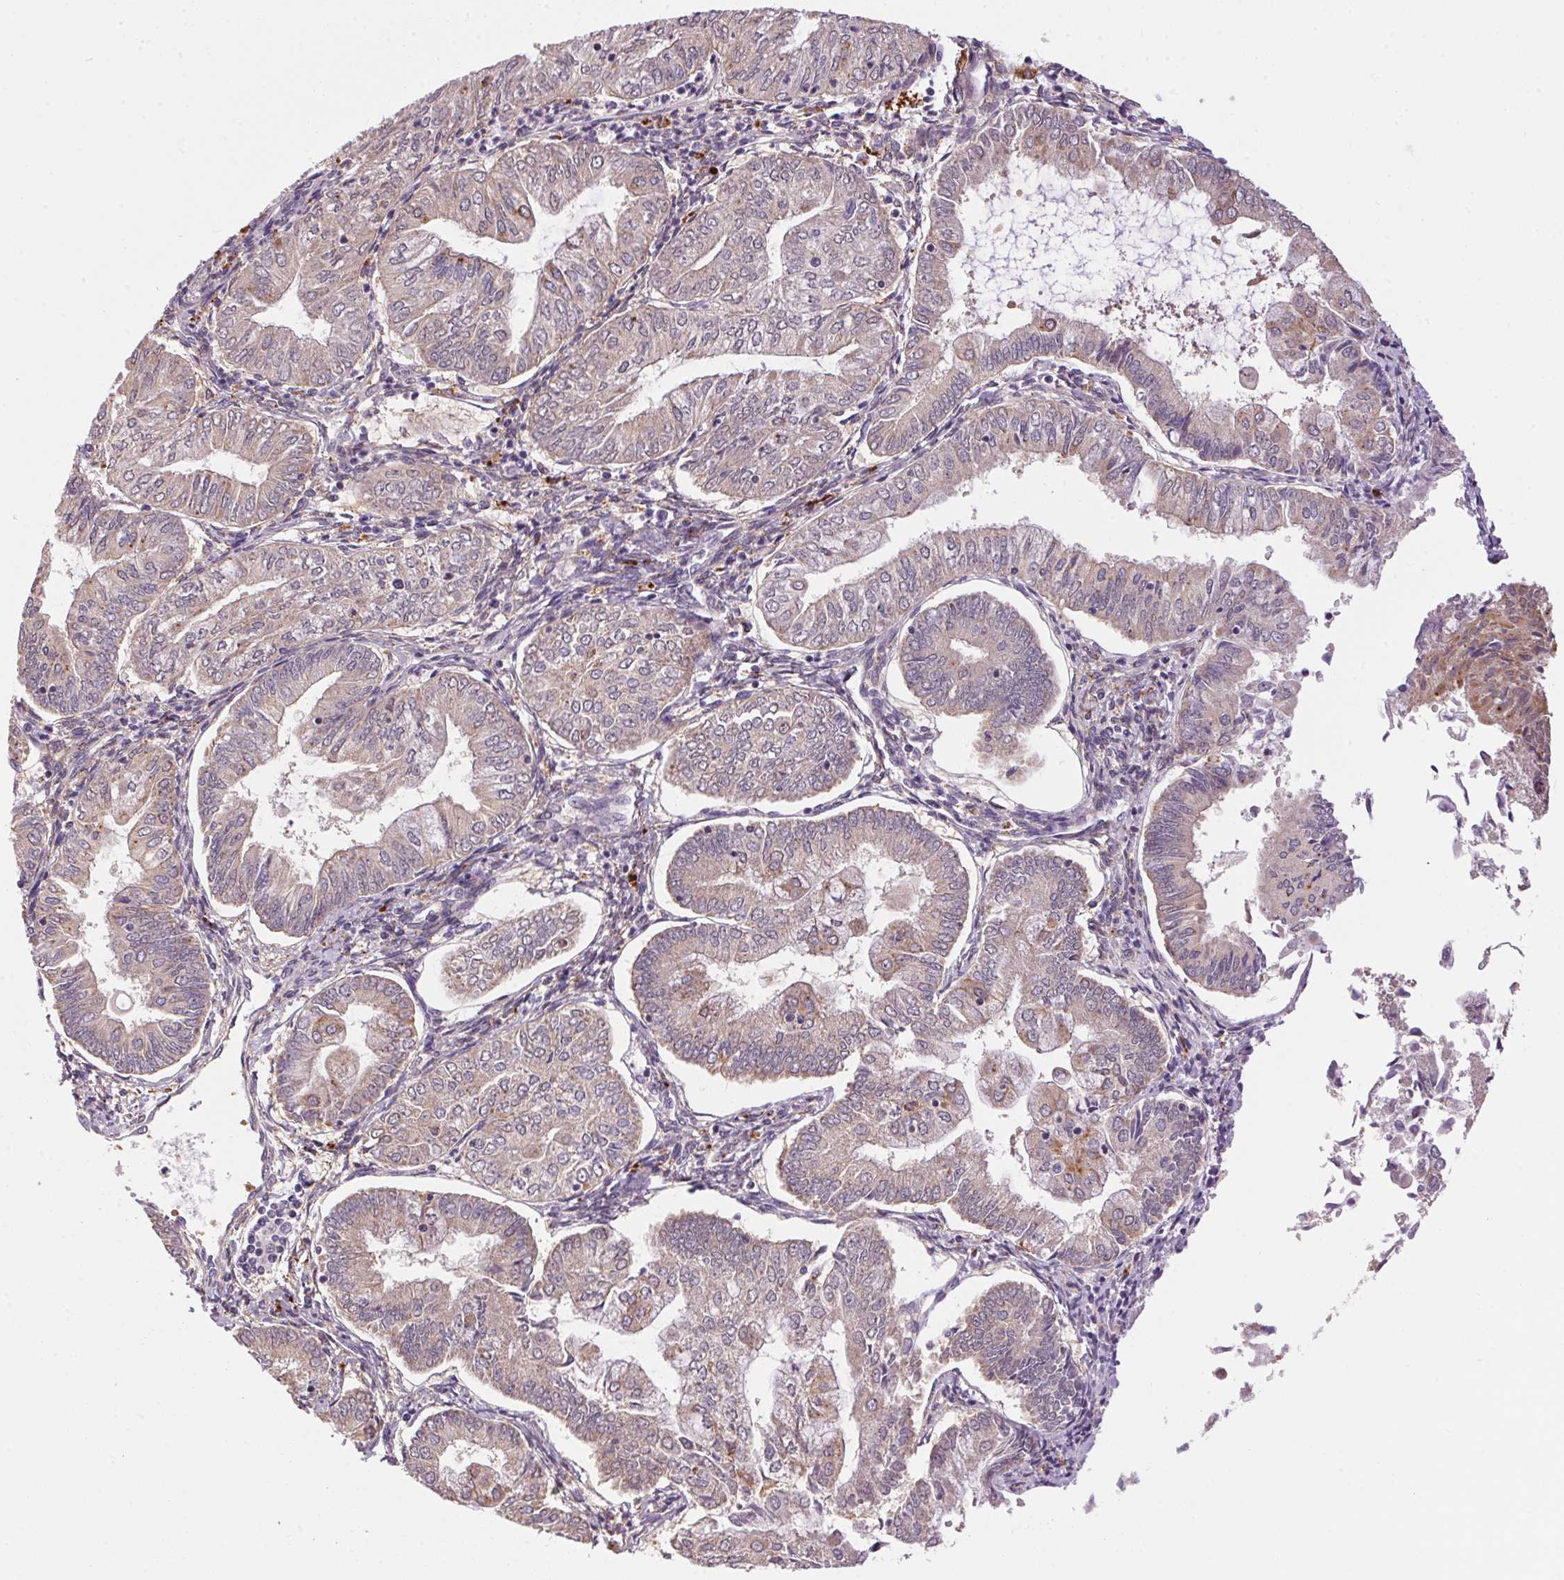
{"staining": {"intensity": "weak", "quantity": "25%-75%", "location": "cytoplasmic/membranous"}, "tissue": "endometrial cancer", "cell_type": "Tumor cells", "image_type": "cancer", "snomed": [{"axis": "morphology", "description": "Adenocarcinoma, NOS"}, {"axis": "topography", "description": "Endometrium"}], "caption": "Endometrial cancer (adenocarcinoma) stained for a protein (brown) shows weak cytoplasmic/membranous positive positivity in about 25%-75% of tumor cells.", "gene": "ADH5", "patient": {"sex": "female", "age": 55}}